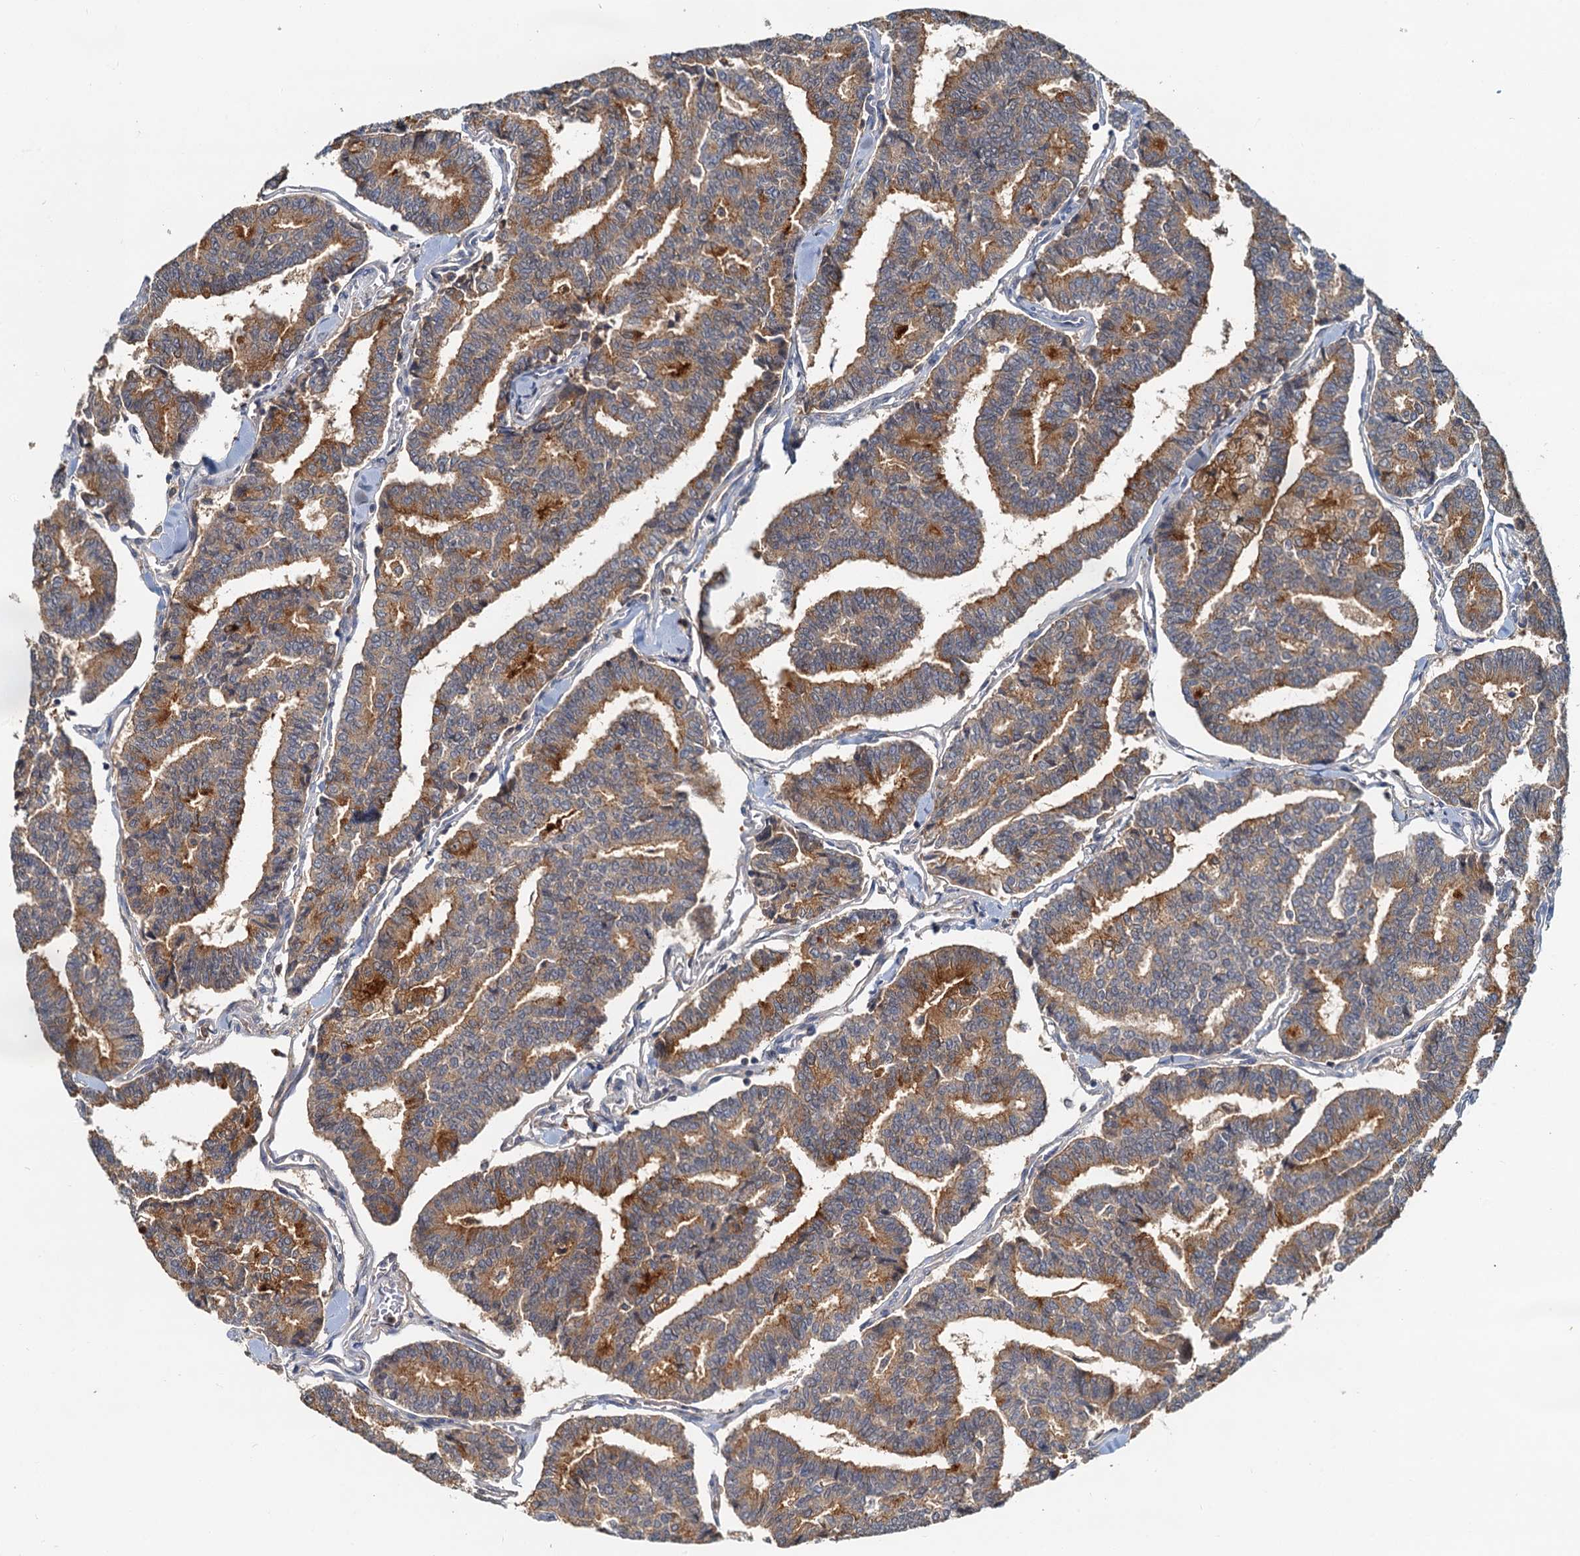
{"staining": {"intensity": "moderate", "quantity": ">75%", "location": "cytoplasmic/membranous"}, "tissue": "thyroid cancer", "cell_type": "Tumor cells", "image_type": "cancer", "snomed": [{"axis": "morphology", "description": "Papillary adenocarcinoma, NOS"}, {"axis": "topography", "description": "Thyroid gland"}], "caption": "Brown immunohistochemical staining in human papillary adenocarcinoma (thyroid) exhibits moderate cytoplasmic/membranous expression in about >75% of tumor cells. The protein is shown in brown color, while the nuclei are stained blue.", "gene": "TOLLIP", "patient": {"sex": "female", "age": 35}}